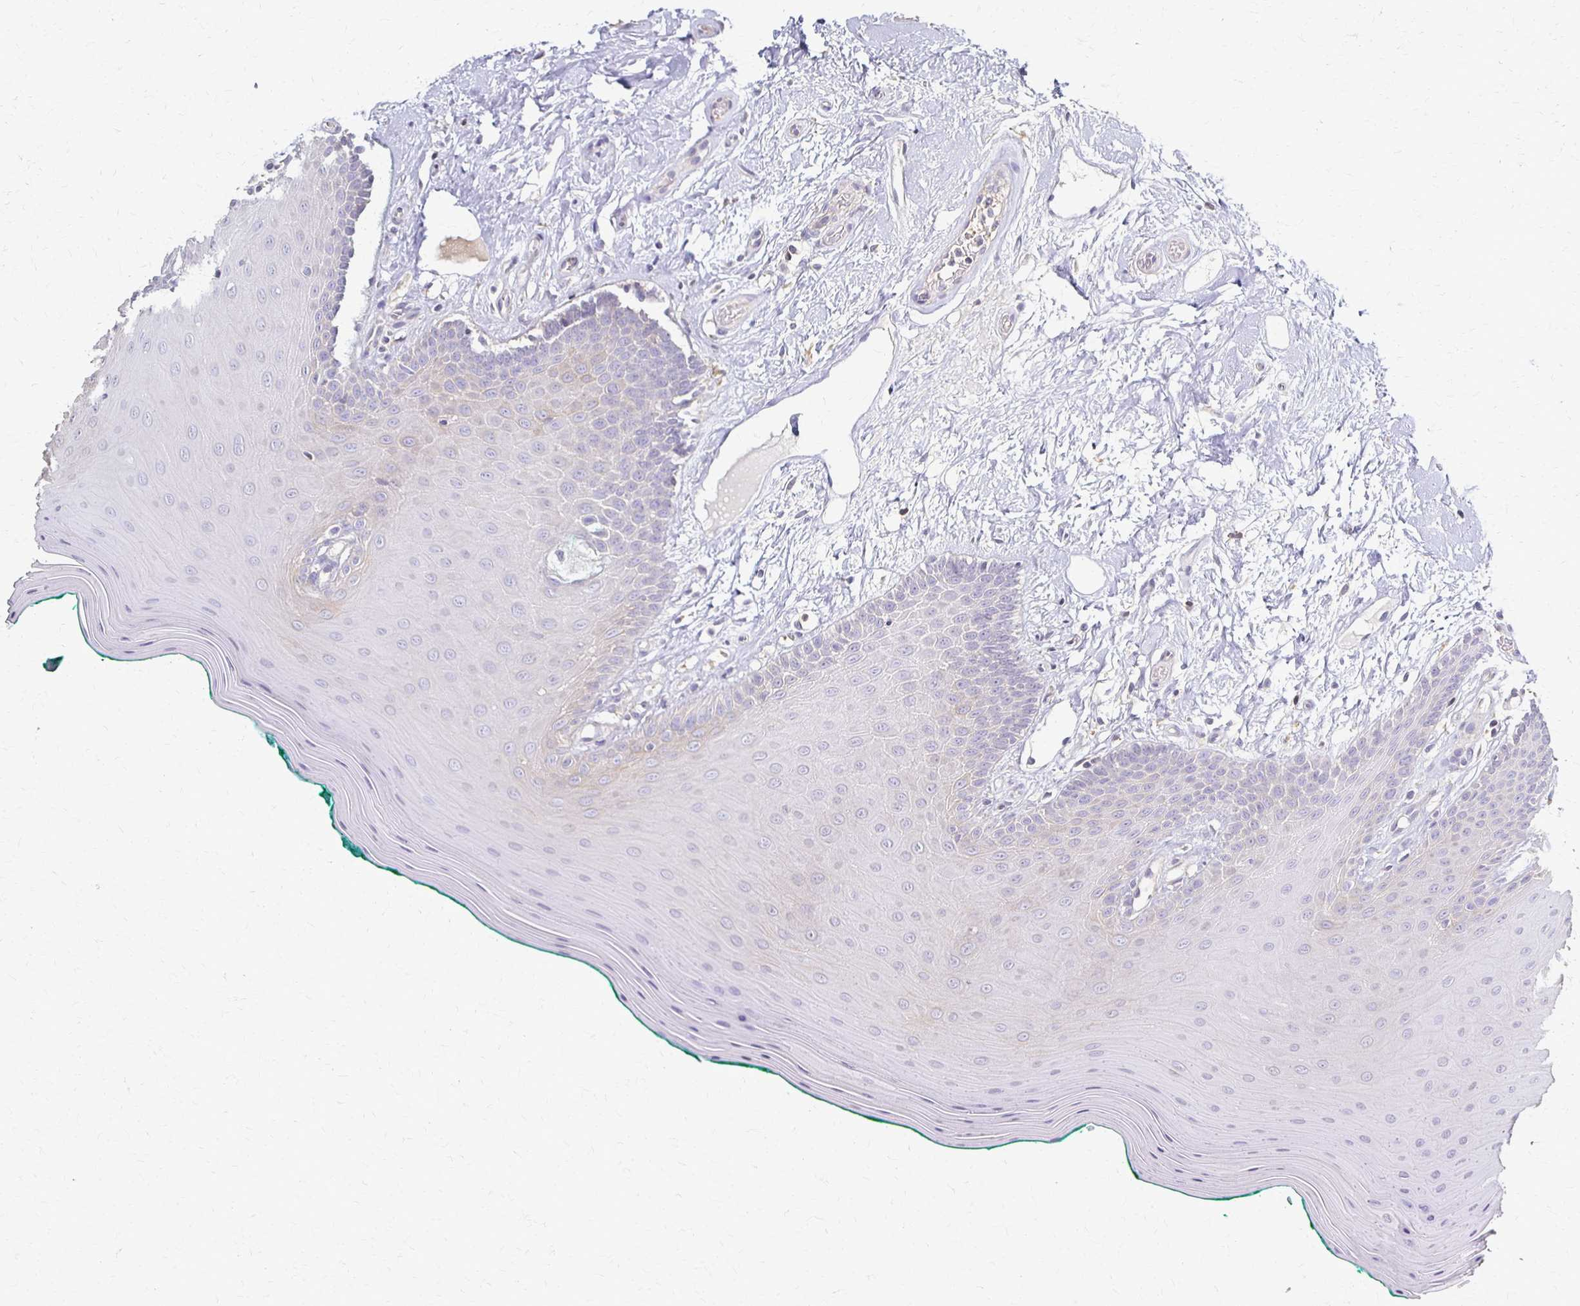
{"staining": {"intensity": "negative", "quantity": "none", "location": "none"}, "tissue": "oral mucosa", "cell_type": "Squamous epithelial cells", "image_type": "normal", "snomed": [{"axis": "morphology", "description": "Normal tissue, NOS"}, {"axis": "topography", "description": "Oral tissue"}], "caption": "Immunohistochemistry (IHC) photomicrograph of normal oral mucosa stained for a protein (brown), which shows no positivity in squamous epithelial cells.", "gene": "C1QTNF7", "patient": {"sex": "female", "age": 40}}